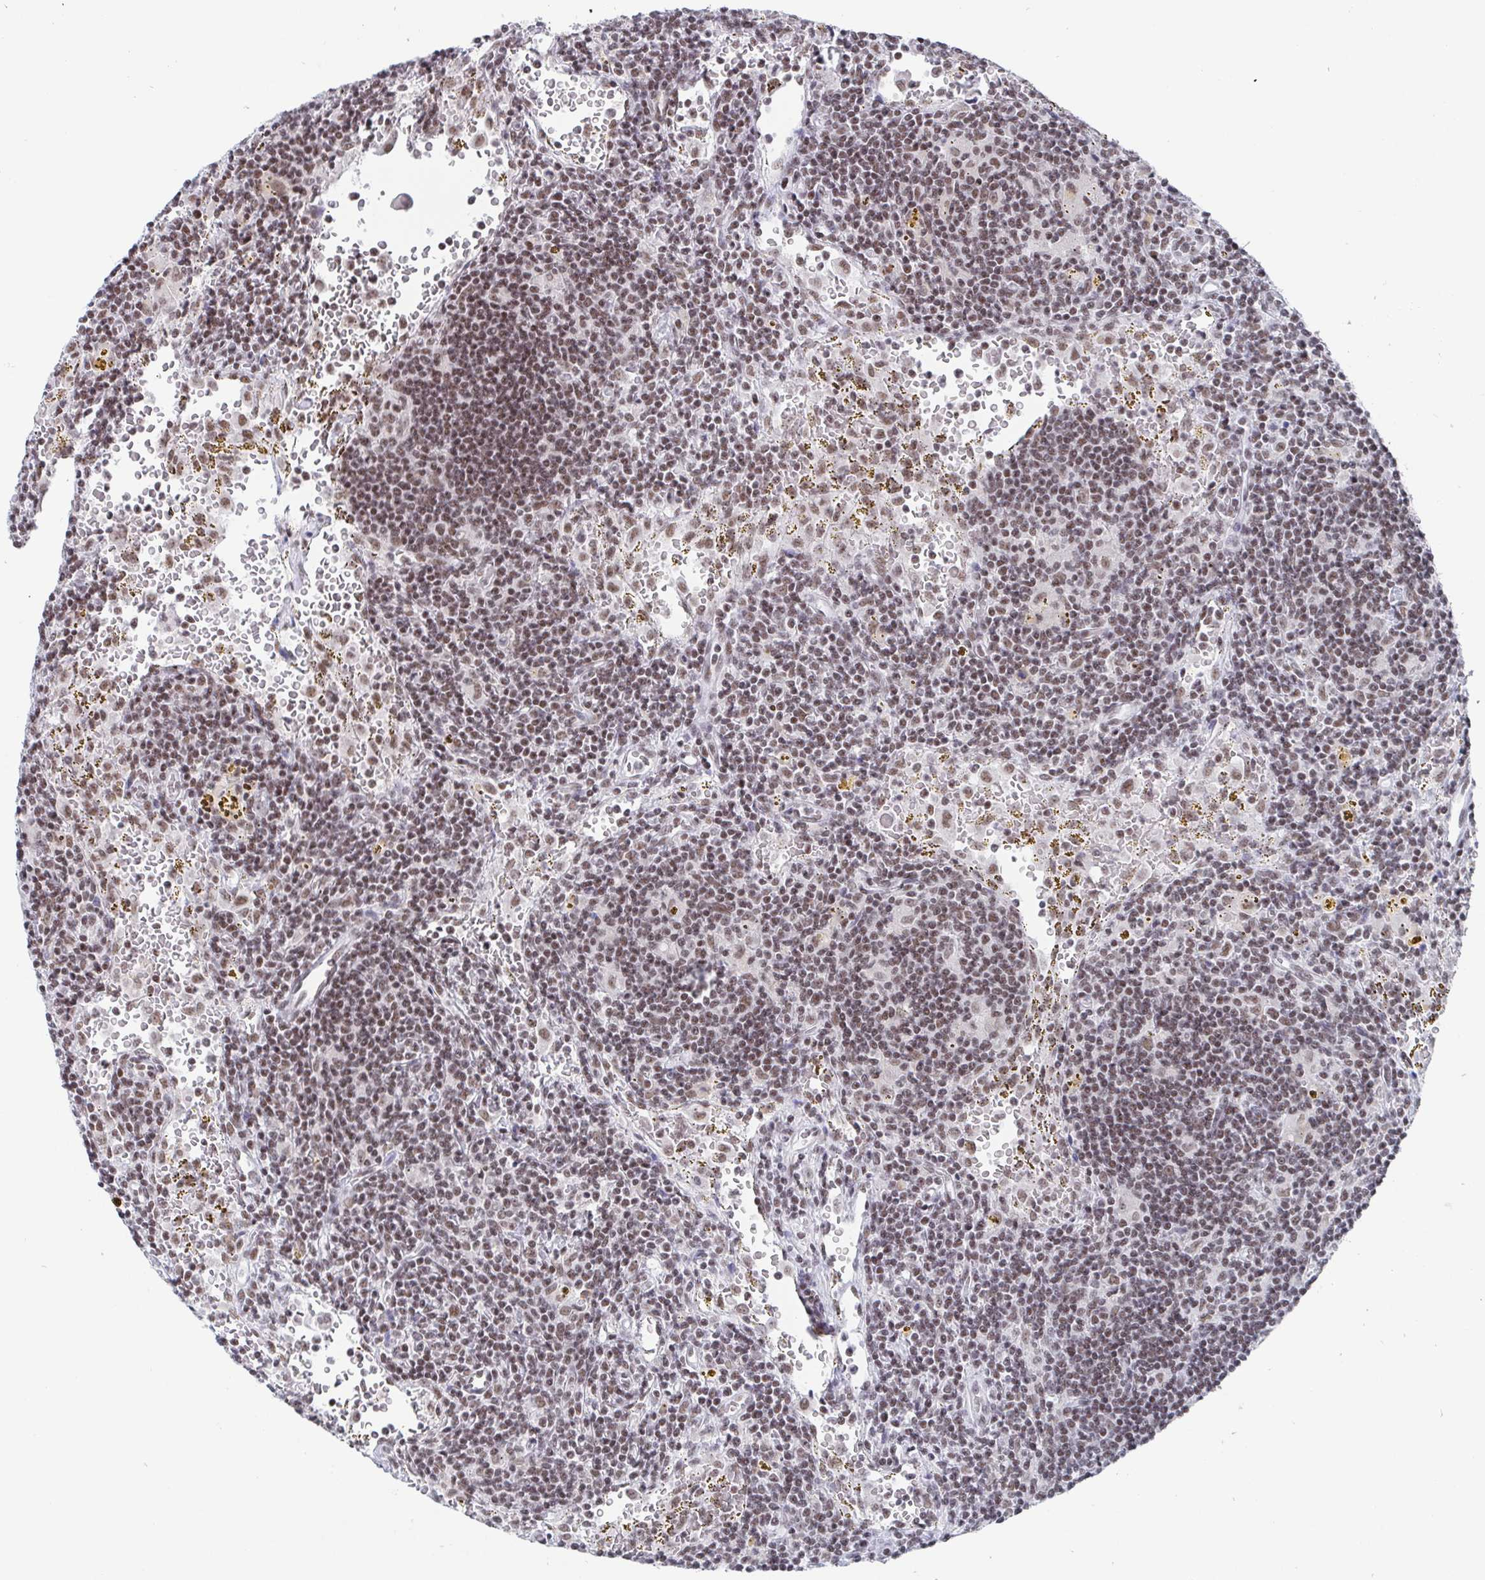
{"staining": {"intensity": "weak", "quantity": ">75%", "location": "nuclear"}, "tissue": "lymphoma", "cell_type": "Tumor cells", "image_type": "cancer", "snomed": [{"axis": "morphology", "description": "Malignant lymphoma, non-Hodgkin's type, Low grade"}, {"axis": "topography", "description": "Spleen"}], "caption": "Immunohistochemistry (IHC) histopathology image of neoplastic tissue: lymphoma stained using immunohistochemistry (IHC) demonstrates low levels of weak protein expression localized specifically in the nuclear of tumor cells, appearing as a nuclear brown color.", "gene": "CTCF", "patient": {"sex": "female", "age": 70}}